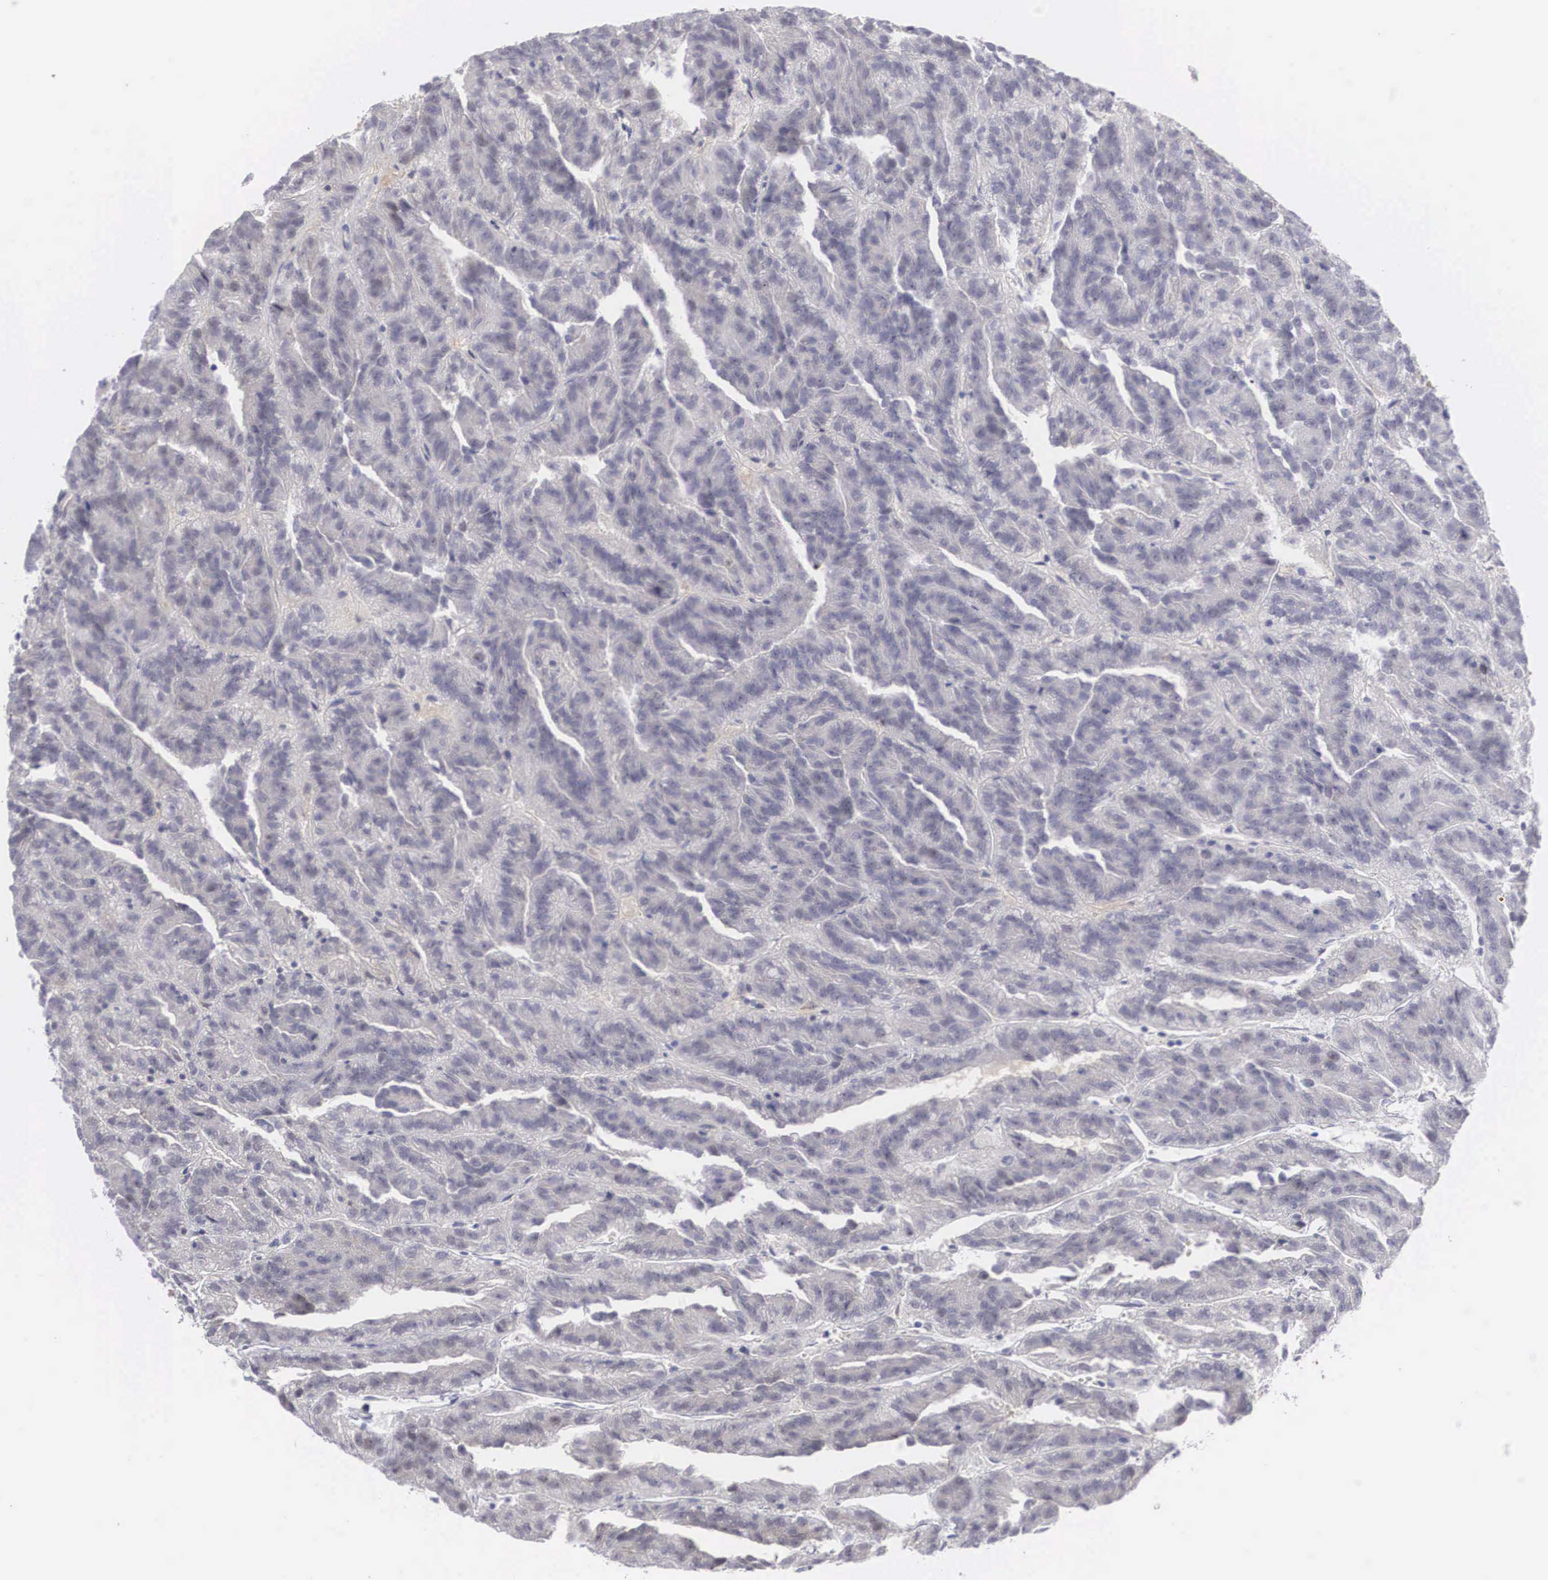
{"staining": {"intensity": "weak", "quantity": "<25%", "location": "nuclear"}, "tissue": "renal cancer", "cell_type": "Tumor cells", "image_type": "cancer", "snomed": [{"axis": "morphology", "description": "Adenocarcinoma, NOS"}, {"axis": "topography", "description": "Kidney"}], "caption": "Tumor cells are negative for protein expression in human renal adenocarcinoma.", "gene": "RBPJ", "patient": {"sex": "male", "age": 46}}